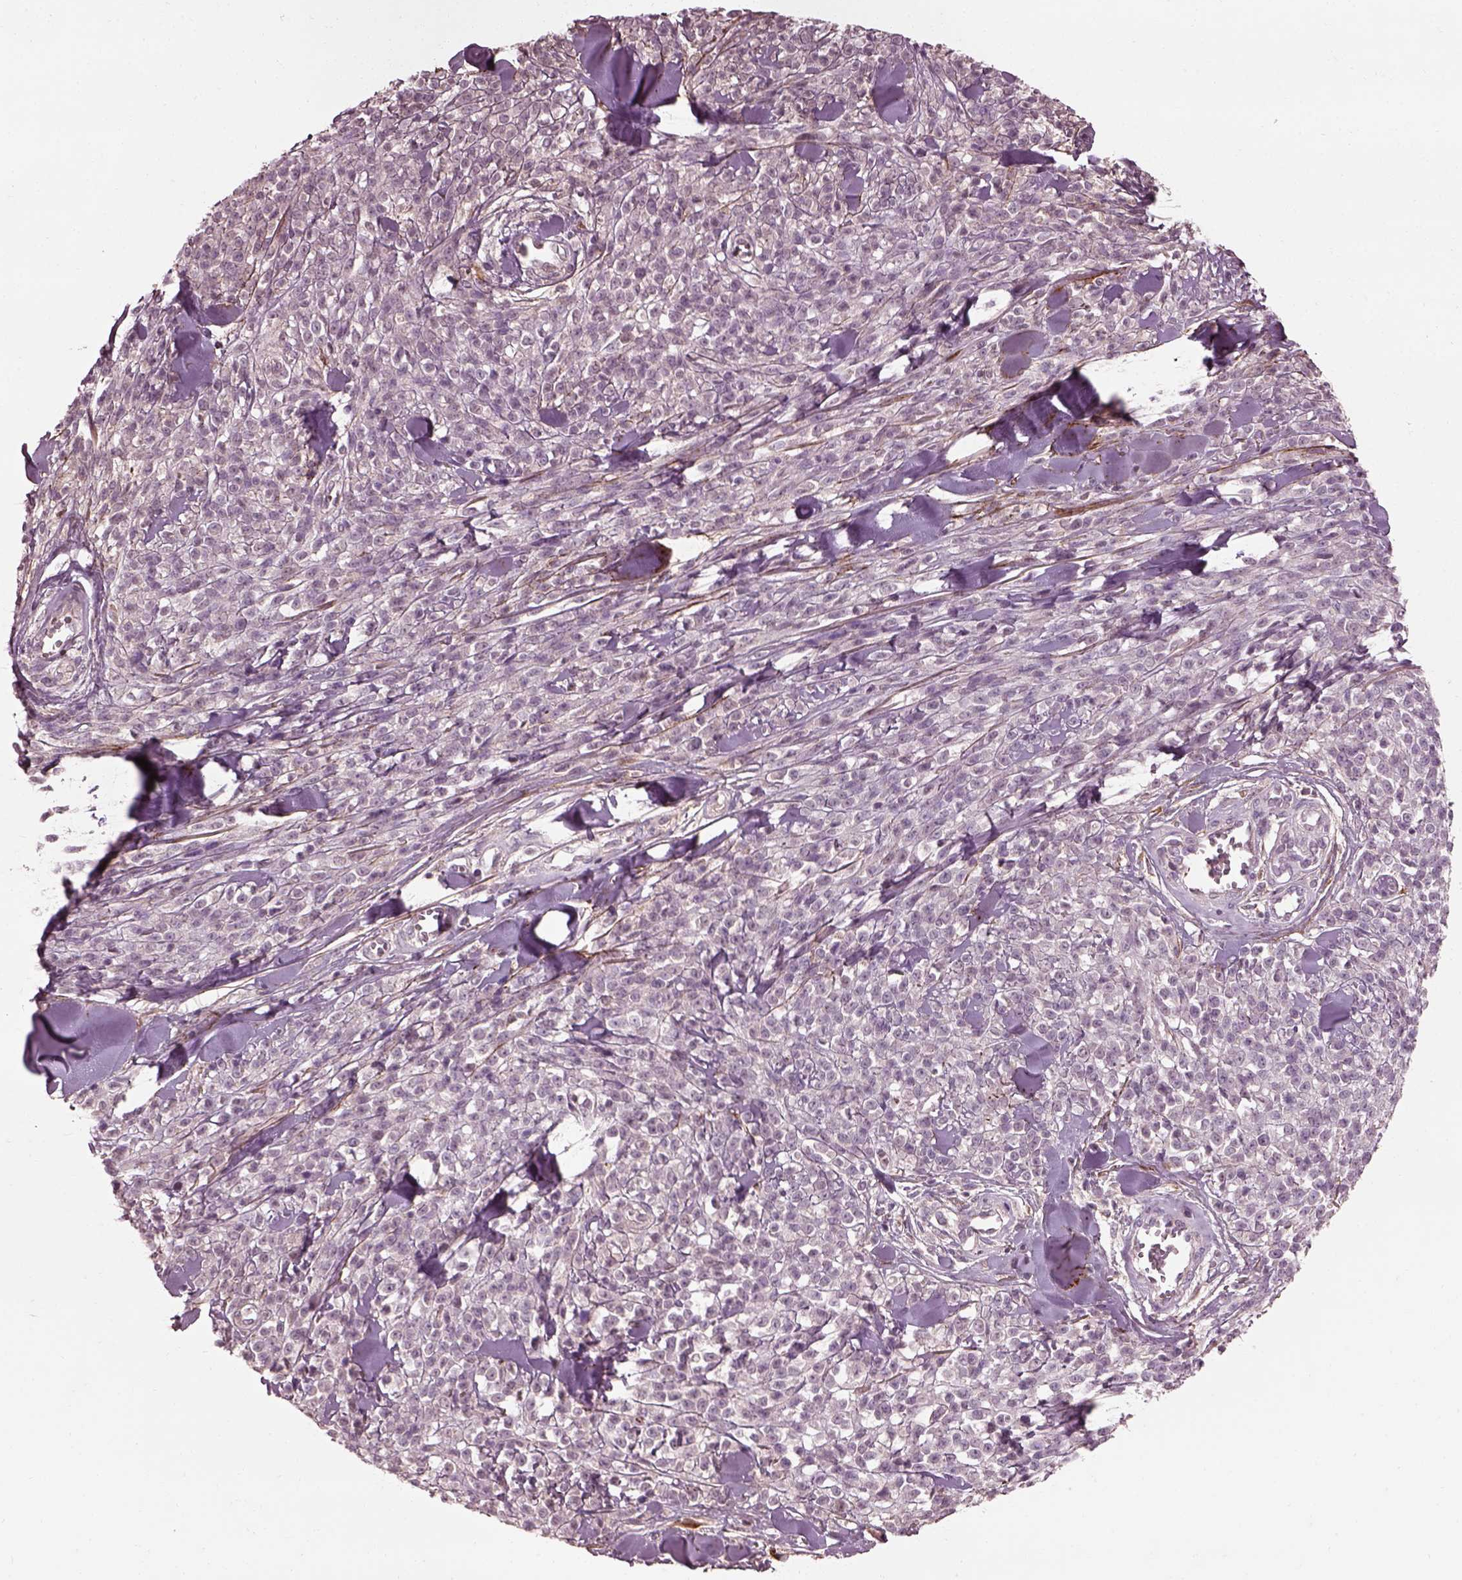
{"staining": {"intensity": "negative", "quantity": "none", "location": "none"}, "tissue": "melanoma", "cell_type": "Tumor cells", "image_type": "cancer", "snomed": [{"axis": "morphology", "description": "Malignant melanoma, NOS"}, {"axis": "topography", "description": "Skin"}, {"axis": "topography", "description": "Skin of trunk"}], "caption": "Malignant melanoma stained for a protein using immunohistochemistry displays no positivity tumor cells.", "gene": "EFEMP1", "patient": {"sex": "male", "age": 74}}